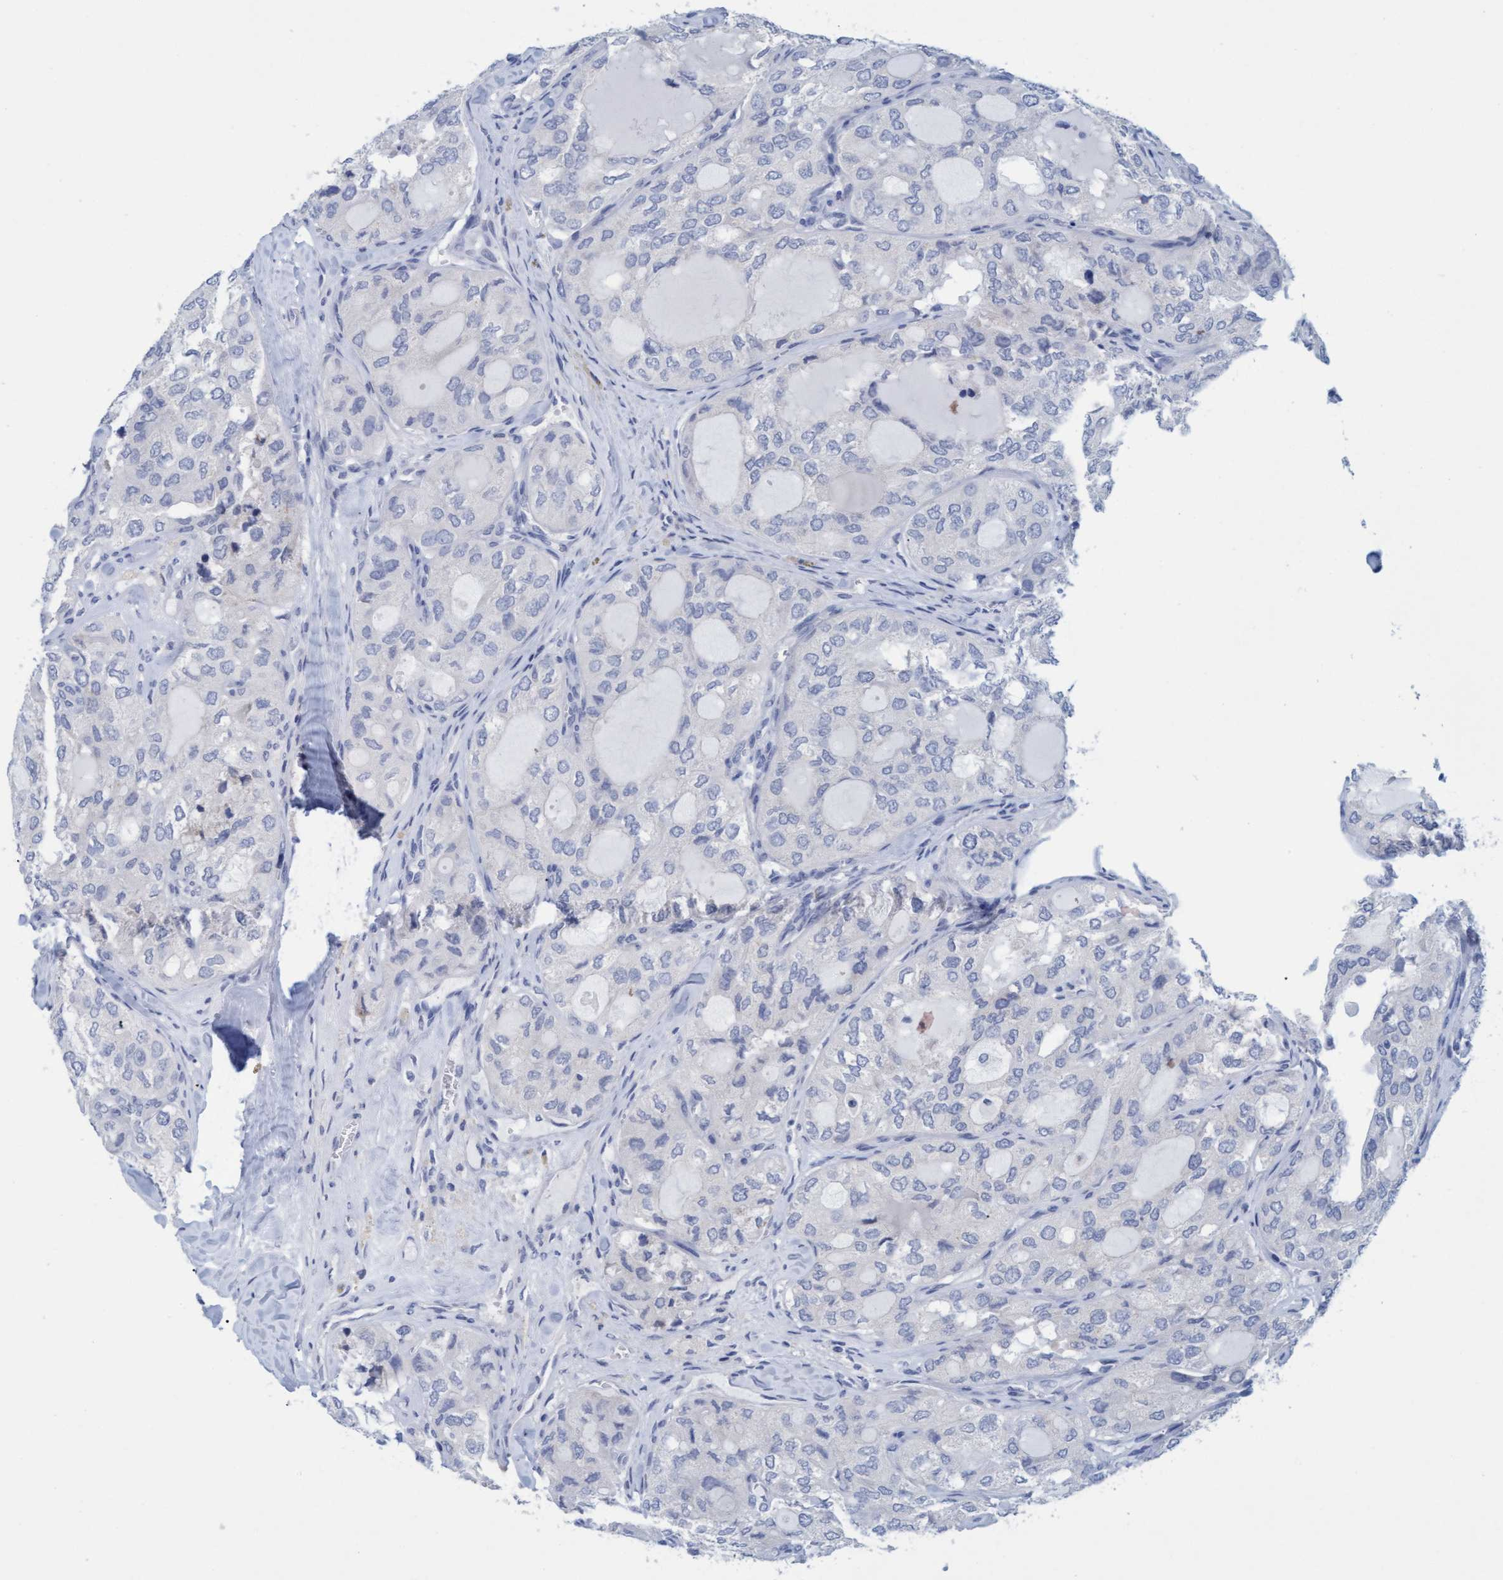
{"staining": {"intensity": "negative", "quantity": "none", "location": "none"}, "tissue": "thyroid cancer", "cell_type": "Tumor cells", "image_type": "cancer", "snomed": [{"axis": "morphology", "description": "Follicular adenoma carcinoma, NOS"}, {"axis": "topography", "description": "Thyroid gland"}], "caption": "High magnification brightfield microscopy of thyroid follicular adenoma carcinoma stained with DAB (3,3'-diaminobenzidine) (brown) and counterstained with hematoxylin (blue): tumor cells show no significant expression.", "gene": "SSTR3", "patient": {"sex": "male", "age": 75}}